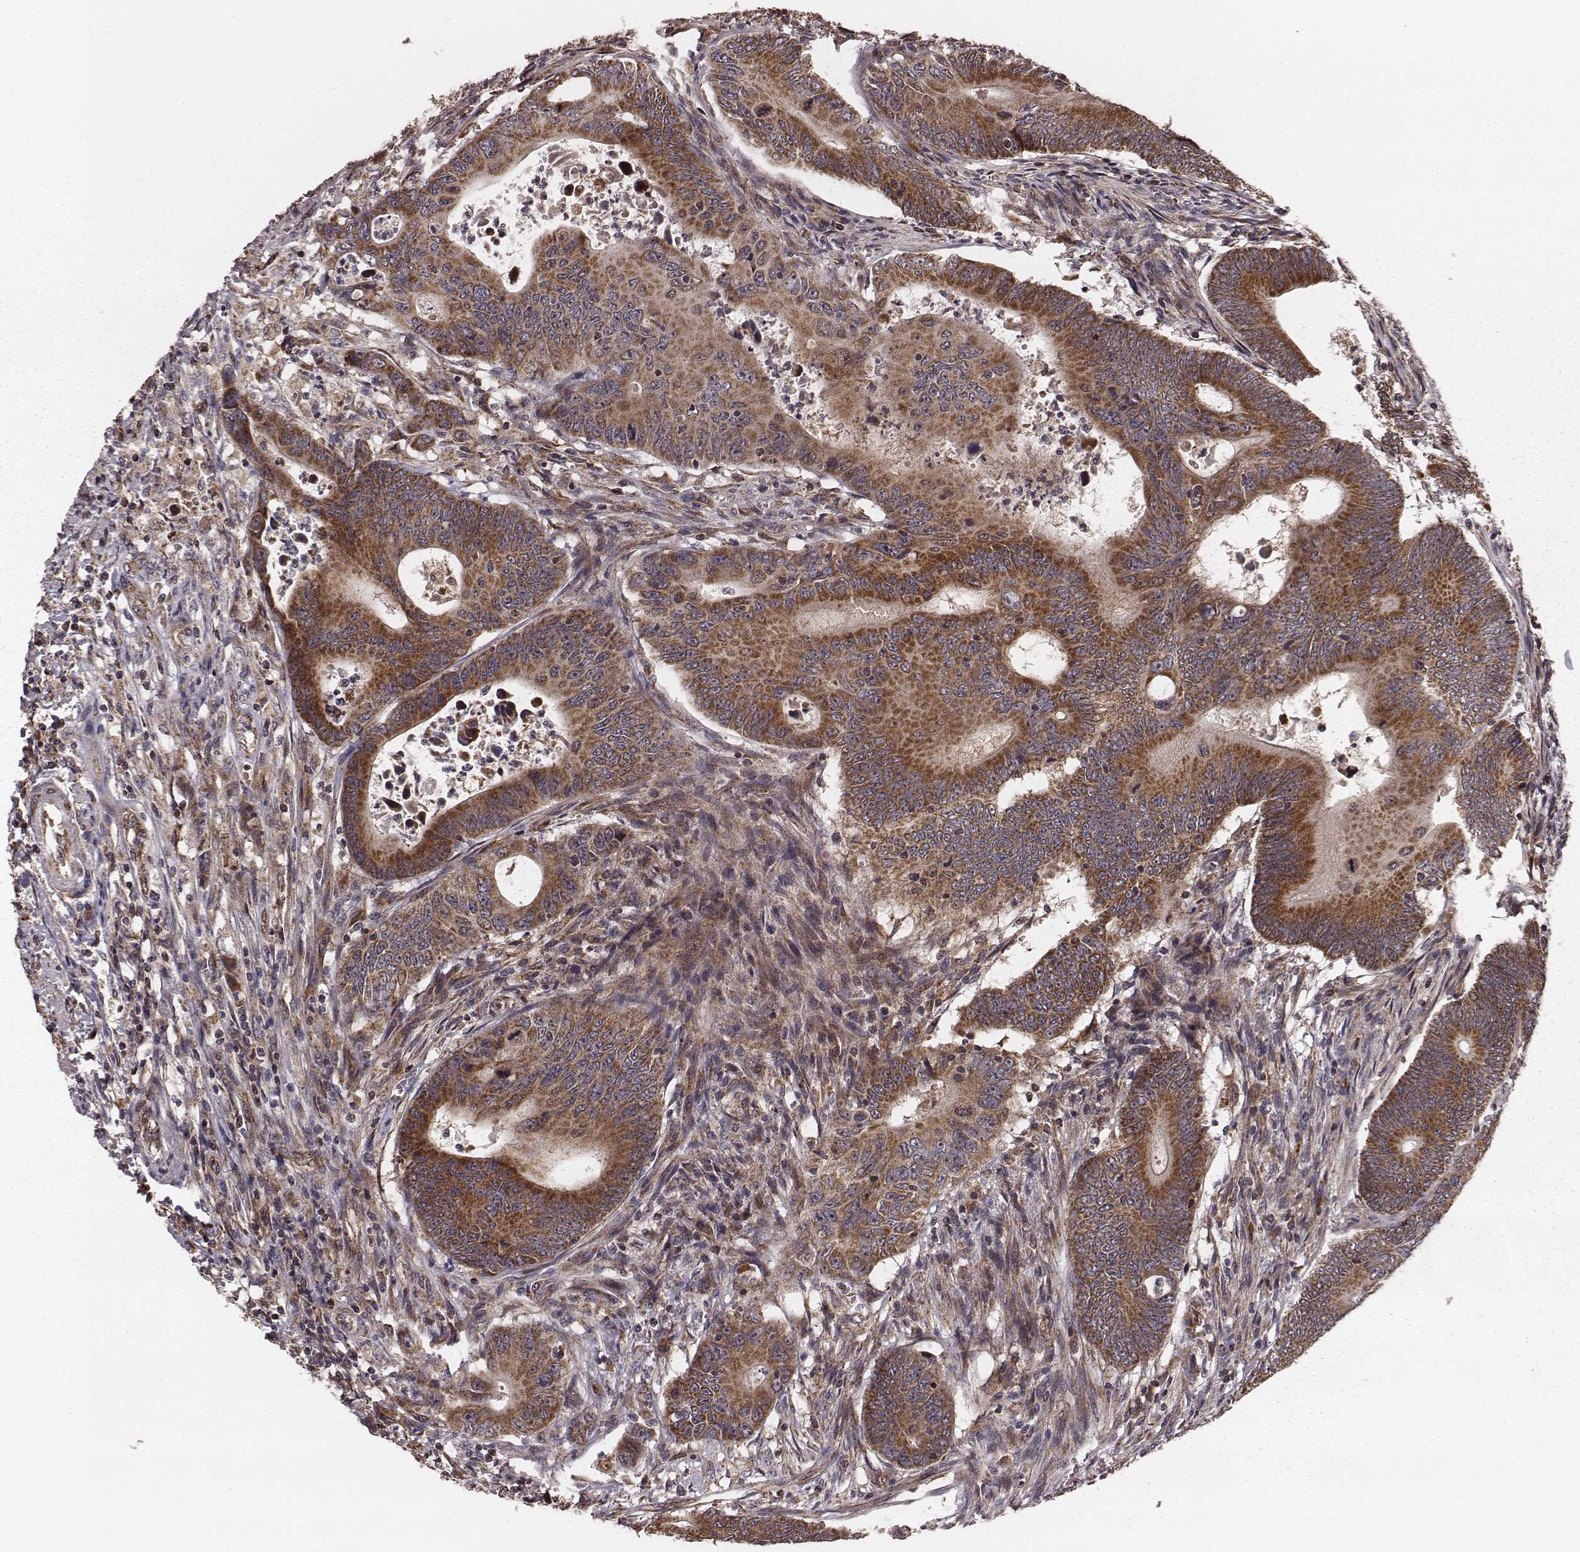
{"staining": {"intensity": "strong", "quantity": ">75%", "location": "cytoplasmic/membranous"}, "tissue": "colorectal cancer", "cell_type": "Tumor cells", "image_type": "cancer", "snomed": [{"axis": "morphology", "description": "Adenocarcinoma, NOS"}, {"axis": "topography", "description": "Colon"}], "caption": "There is high levels of strong cytoplasmic/membranous staining in tumor cells of colorectal adenocarcinoma, as demonstrated by immunohistochemical staining (brown color).", "gene": "ZDHHC21", "patient": {"sex": "female", "age": 90}}